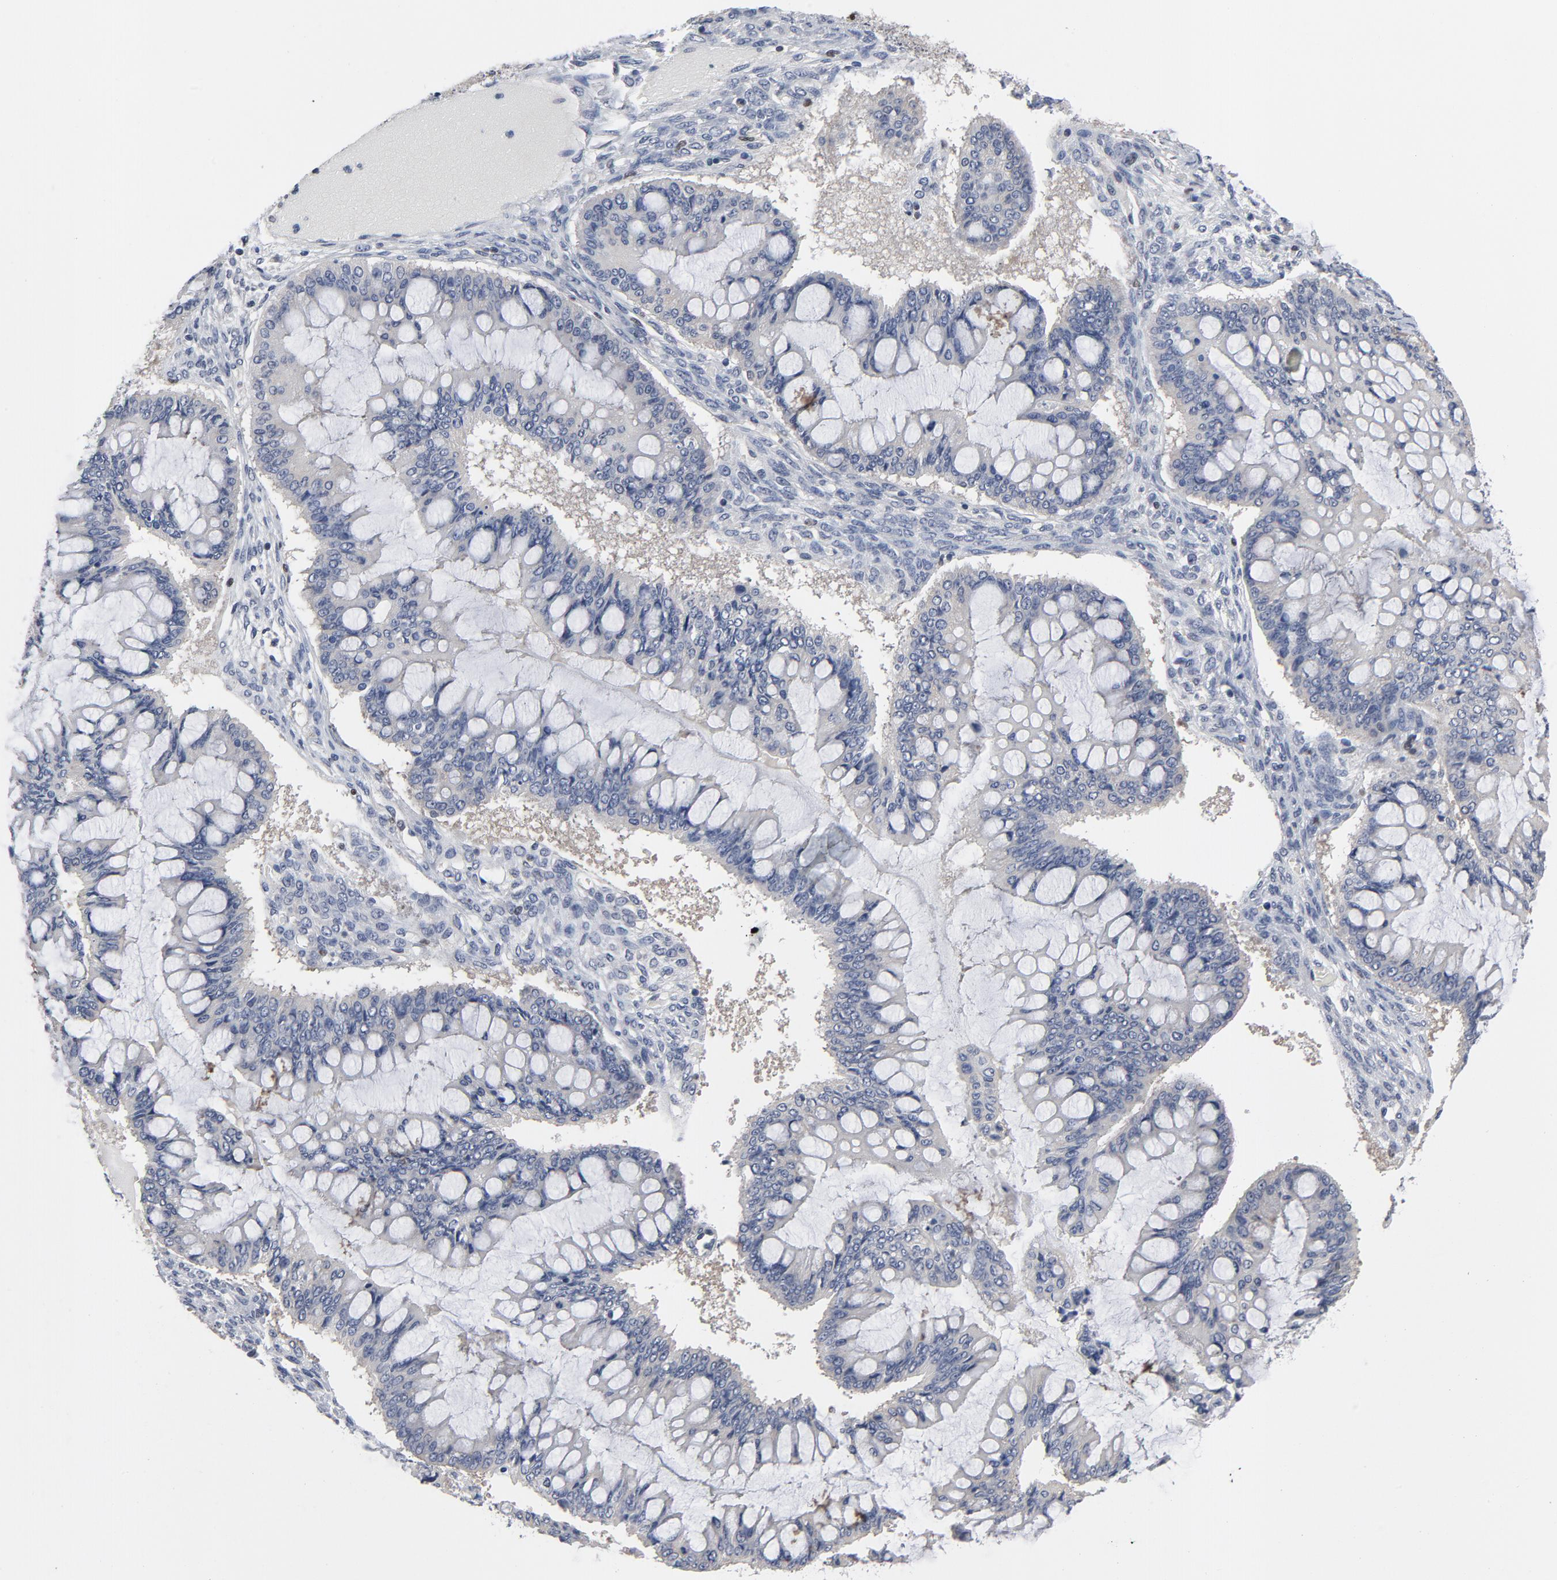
{"staining": {"intensity": "negative", "quantity": "none", "location": "none"}, "tissue": "ovarian cancer", "cell_type": "Tumor cells", "image_type": "cancer", "snomed": [{"axis": "morphology", "description": "Cystadenocarcinoma, mucinous, NOS"}, {"axis": "topography", "description": "Ovary"}], "caption": "Tumor cells show no significant expression in ovarian cancer (mucinous cystadenocarcinoma). The staining is performed using DAB brown chromogen with nuclei counter-stained in using hematoxylin.", "gene": "NFKB1", "patient": {"sex": "female", "age": 73}}